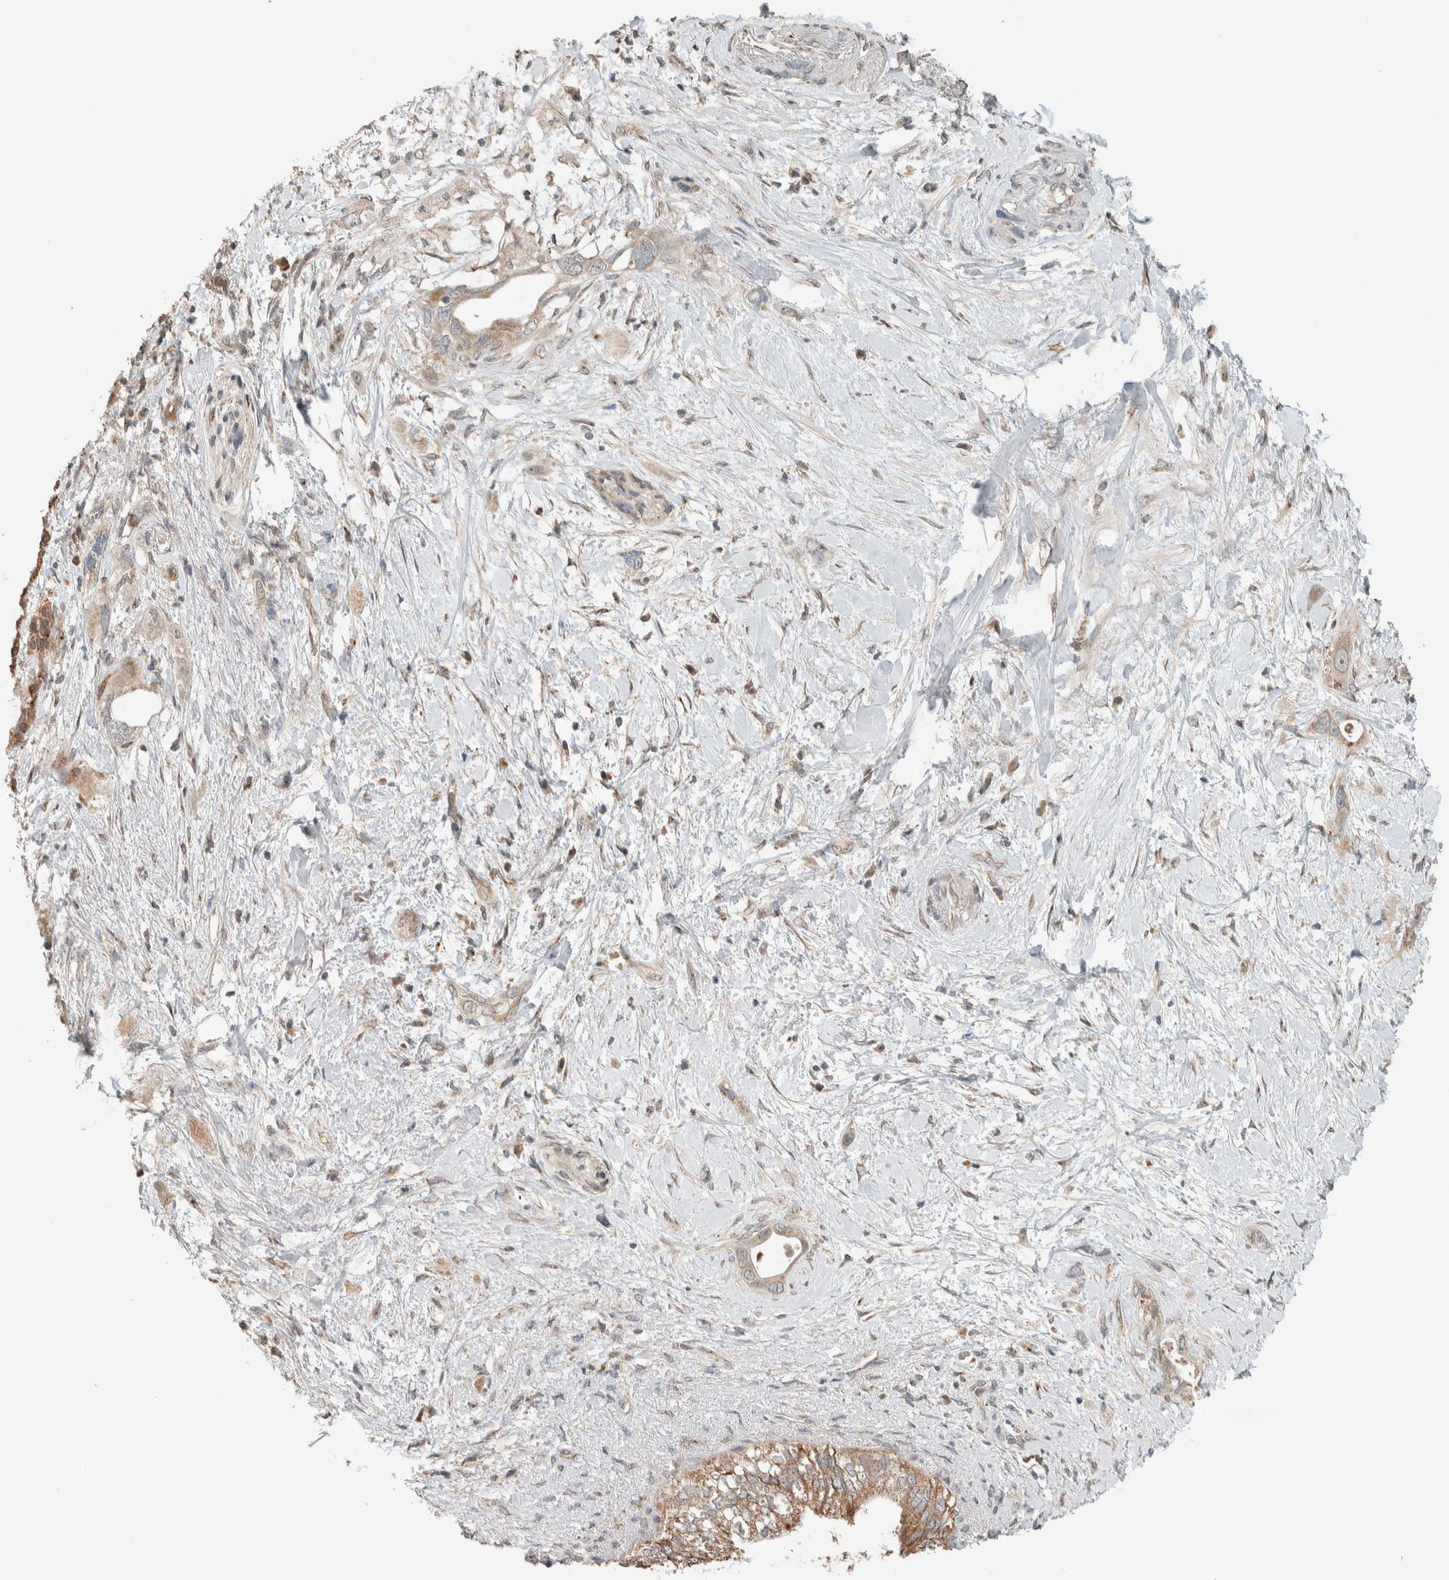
{"staining": {"intensity": "moderate", "quantity": ">75%", "location": "cytoplasmic/membranous"}, "tissue": "pancreatic cancer", "cell_type": "Tumor cells", "image_type": "cancer", "snomed": [{"axis": "morphology", "description": "Adenocarcinoma, NOS"}, {"axis": "topography", "description": "Pancreas"}], "caption": "Pancreatic cancer was stained to show a protein in brown. There is medium levels of moderate cytoplasmic/membranous expression in approximately >75% of tumor cells.", "gene": "NBR1", "patient": {"sex": "female", "age": 56}}